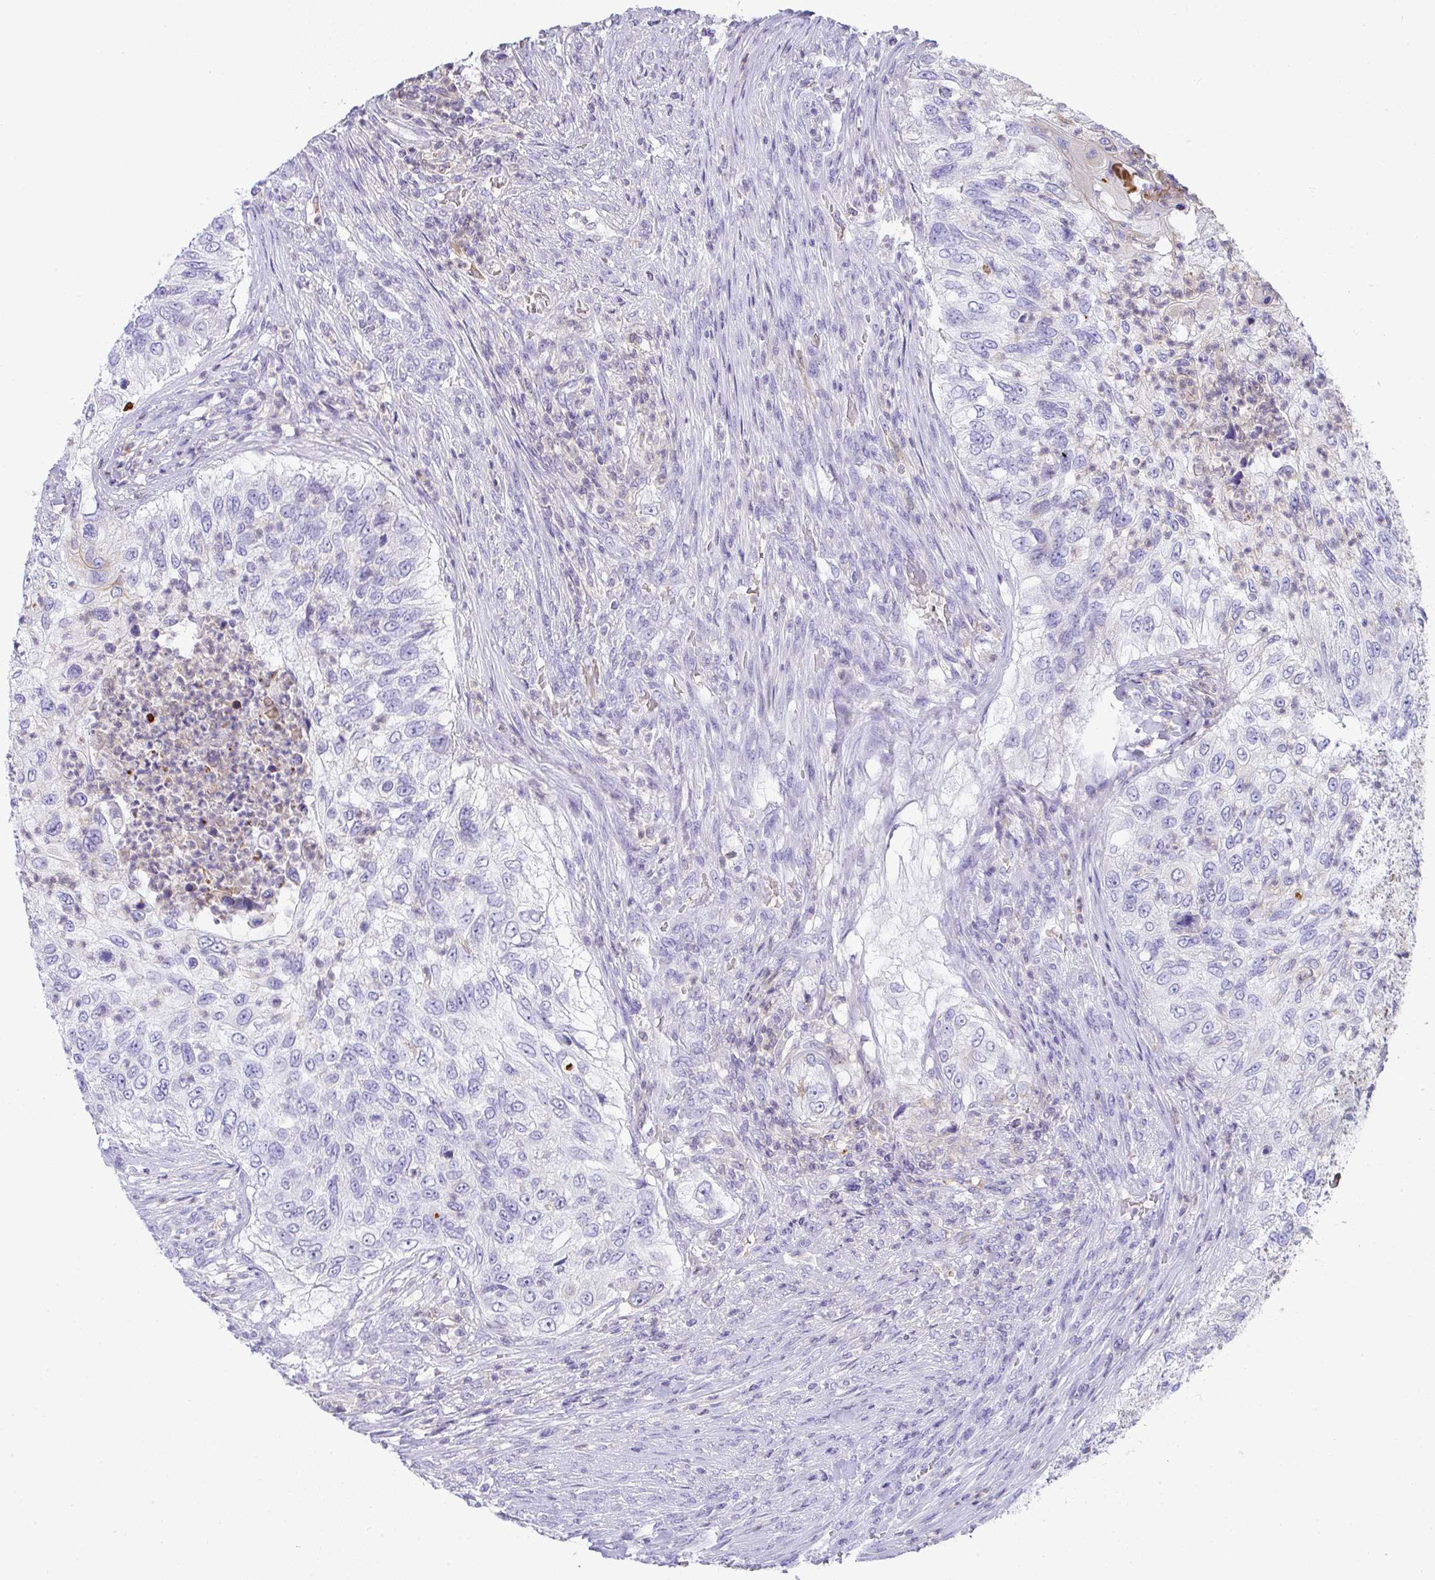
{"staining": {"intensity": "negative", "quantity": "none", "location": "none"}, "tissue": "urothelial cancer", "cell_type": "Tumor cells", "image_type": "cancer", "snomed": [{"axis": "morphology", "description": "Urothelial carcinoma, High grade"}, {"axis": "topography", "description": "Urinary bladder"}], "caption": "Immunohistochemistry (IHC) photomicrograph of neoplastic tissue: human urothelial carcinoma (high-grade) stained with DAB (3,3'-diaminobenzidine) demonstrates no significant protein positivity in tumor cells.", "gene": "TNFAIP8", "patient": {"sex": "female", "age": 60}}